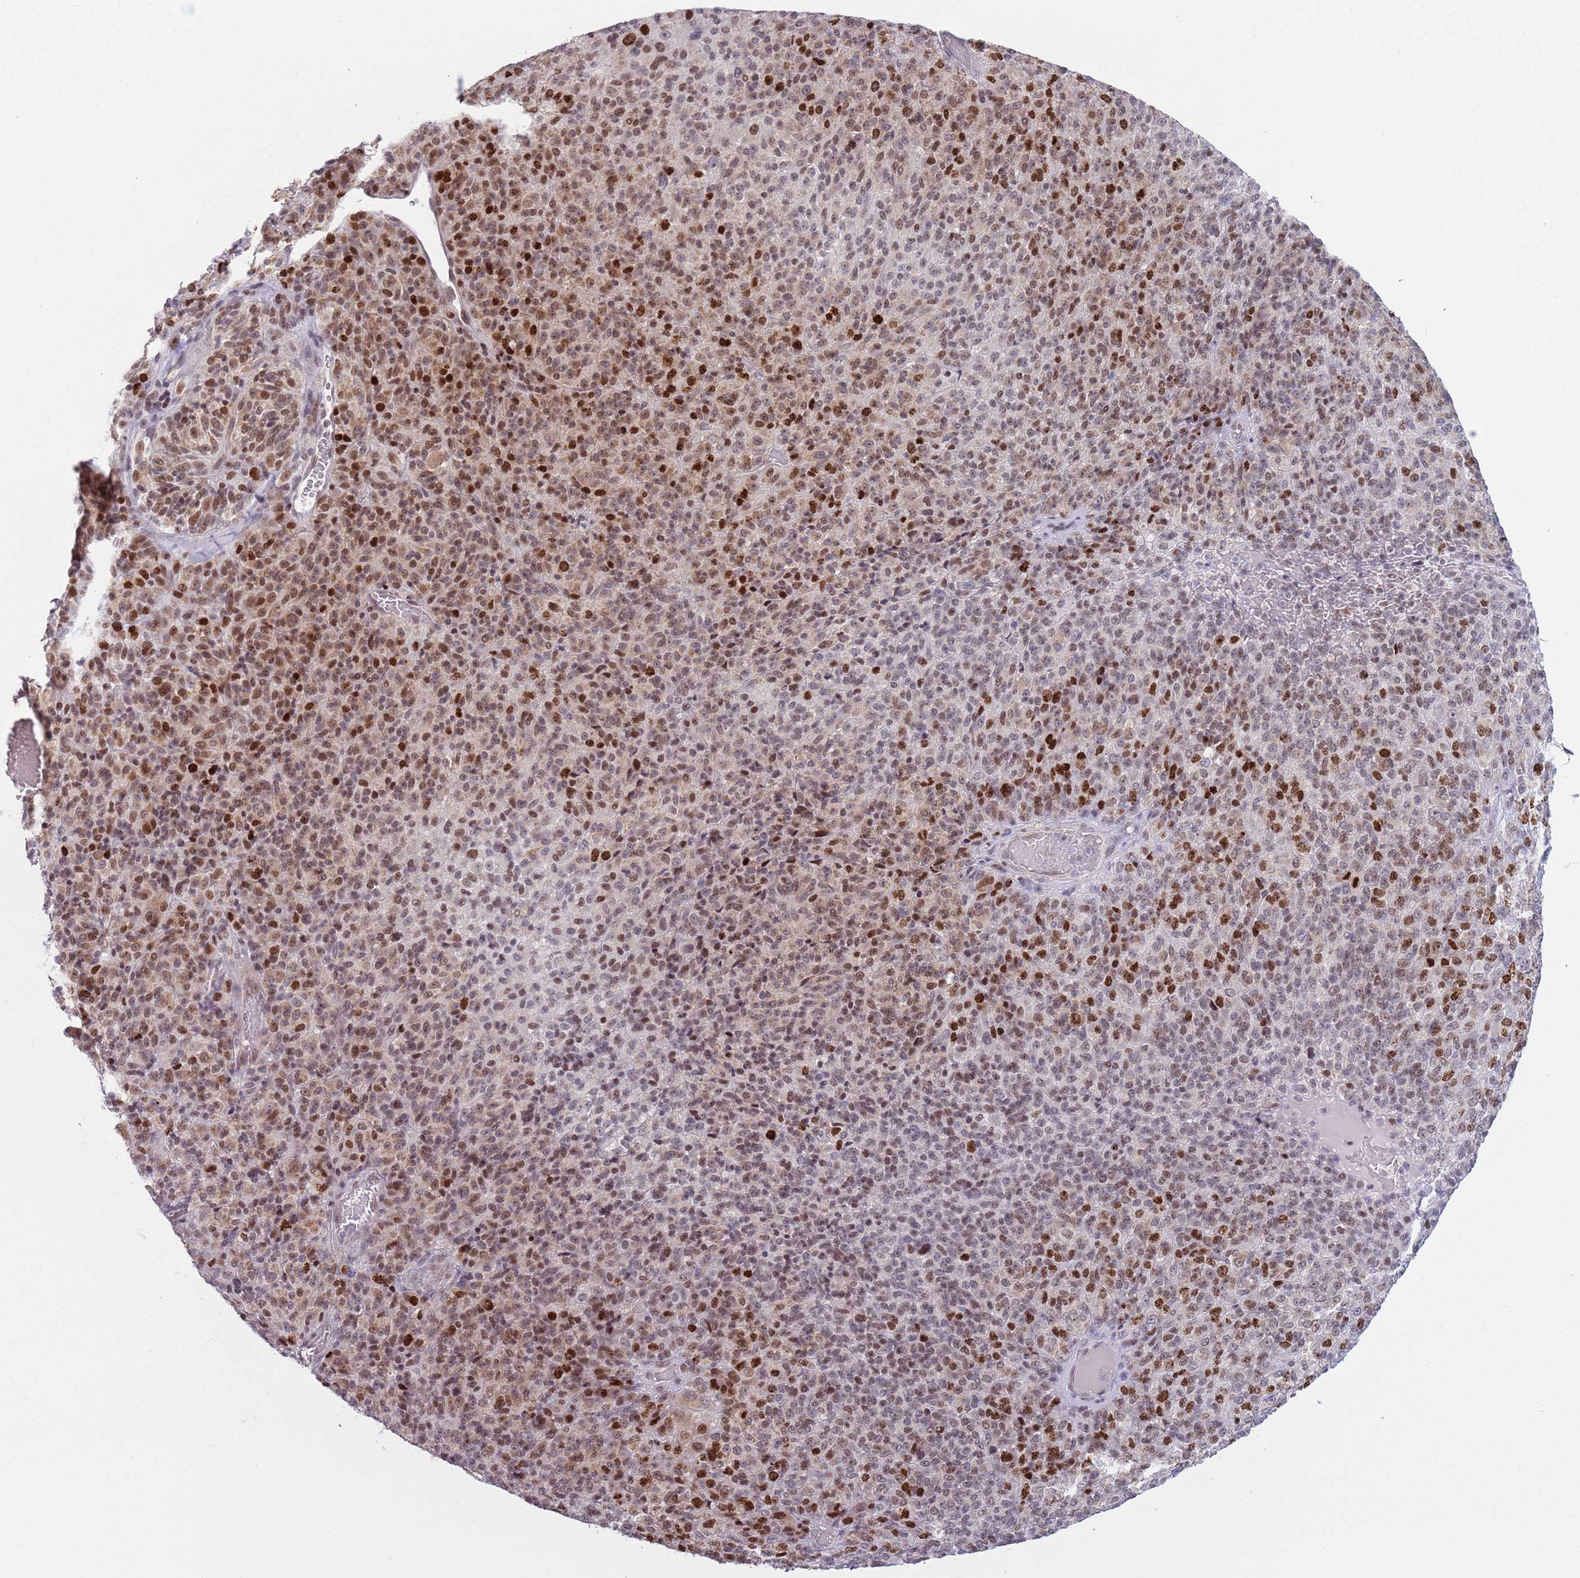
{"staining": {"intensity": "strong", "quantity": "25%-75%", "location": "nuclear"}, "tissue": "melanoma", "cell_type": "Tumor cells", "image_type": "cancer", "snomed": [{"axis": "morphology", "description": "Malignant melanoma, Metastatic site"}, {"axis": "topography", "description": "Brain"}], "caption": "The photomicrograph exhibits immunohistochemical staining of melanoma. There is strong nuclear staining is identified in about 25%-75% of tumor cells.", "gene": "MRPL34", "patient": {"sex": "female", "age": 56}}